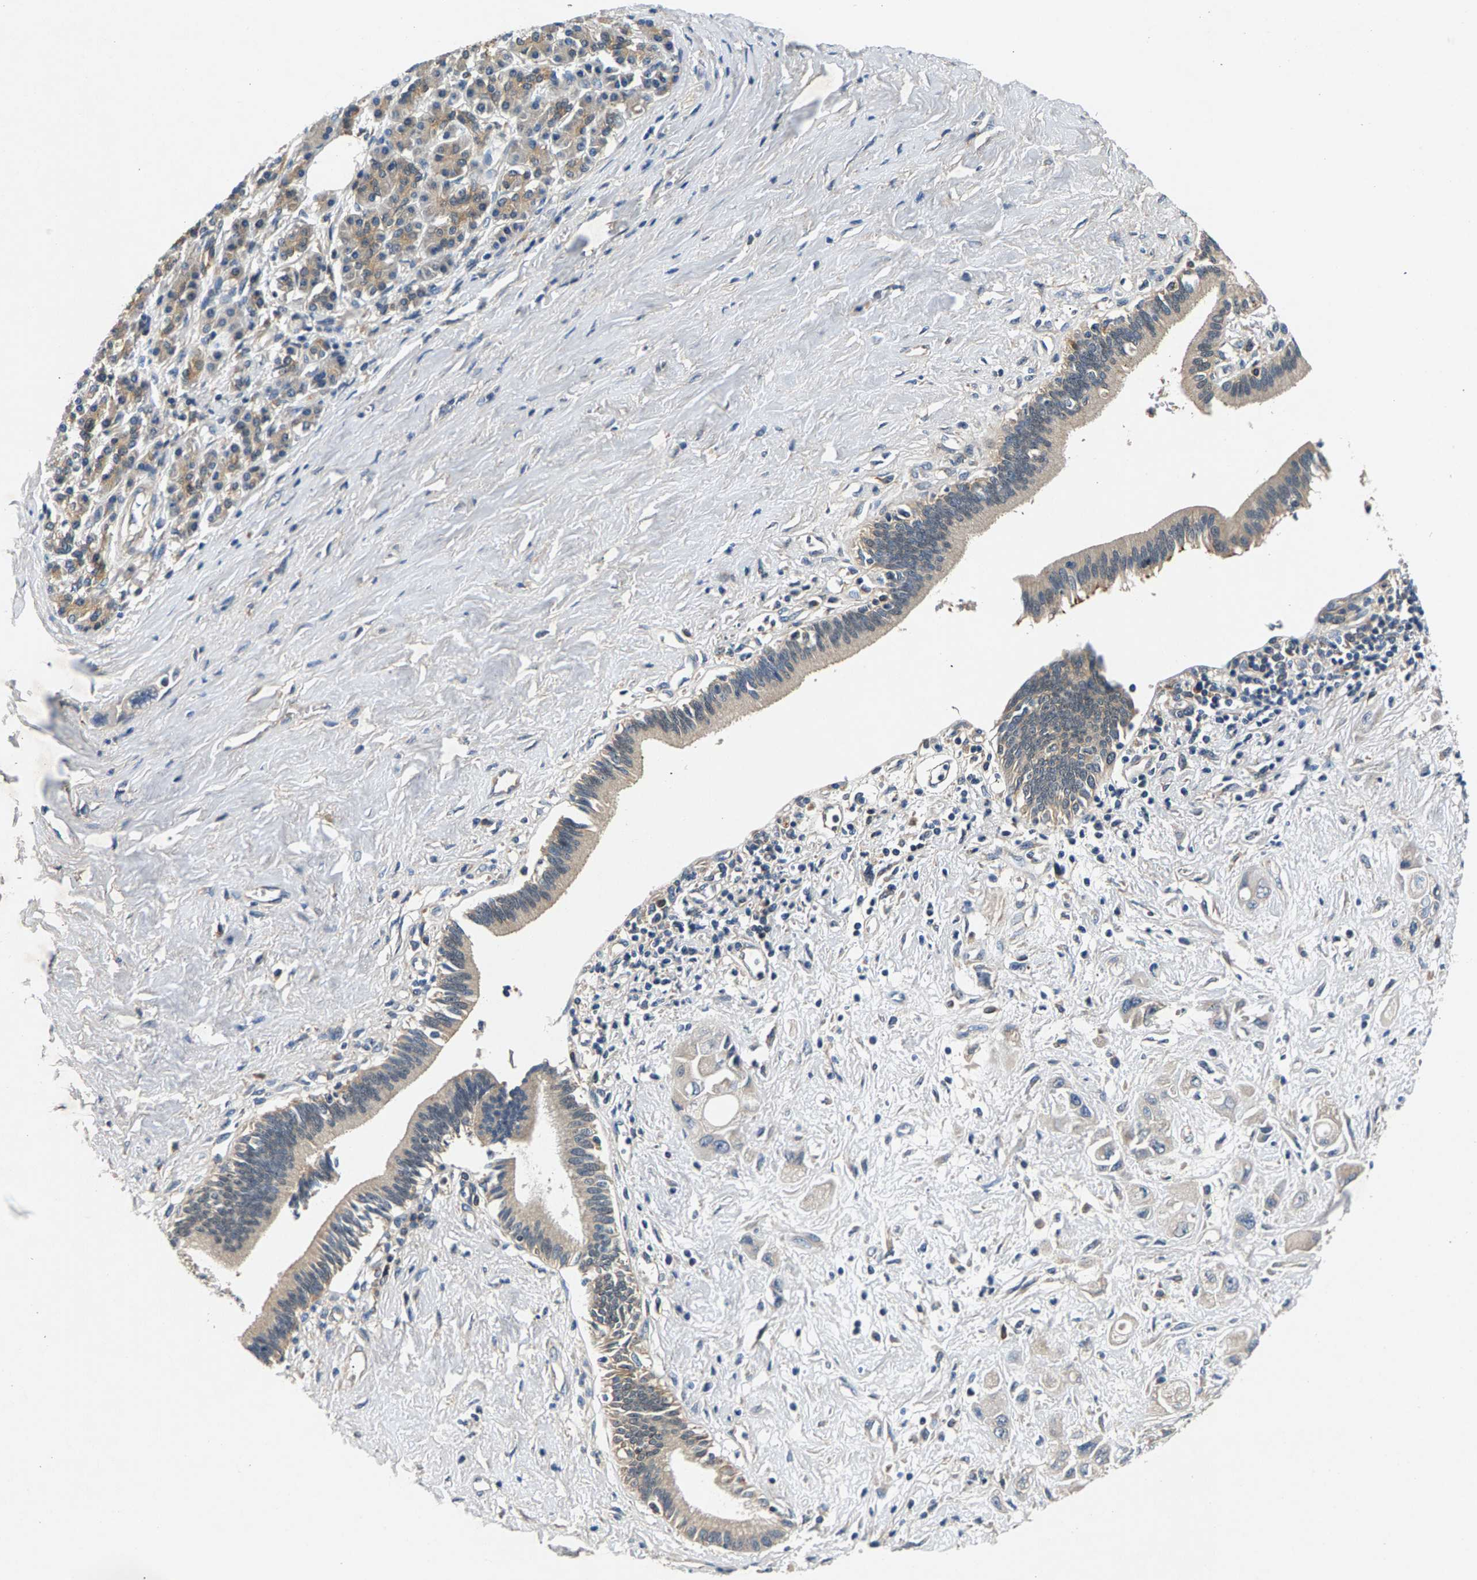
{"staining": {"intensity": "weak", "quantity": "25%-75%", "location": "cytoplasmic/membranous"}, "tissue": "pancreatic cancer", "cell_type": "Tumor cells", "image_type": "cancer", "snomed": [{"axis": "morphology", "description": "Adenocarcinoma, NOS"}, {"axis": "topography", "description": "Pancreas"}], "caption": "Immunohistochemical staining of human adenocarcinoma (pancreatic) shows low levels of weak cytoplasmic/membranous protein positivity in approximately 25%-75% of tumor cells. The protein is shown in brown color, while the nuclei are stained blue.", "gene": "NT5C", "patient": {"sex": "female", "age": 66}}